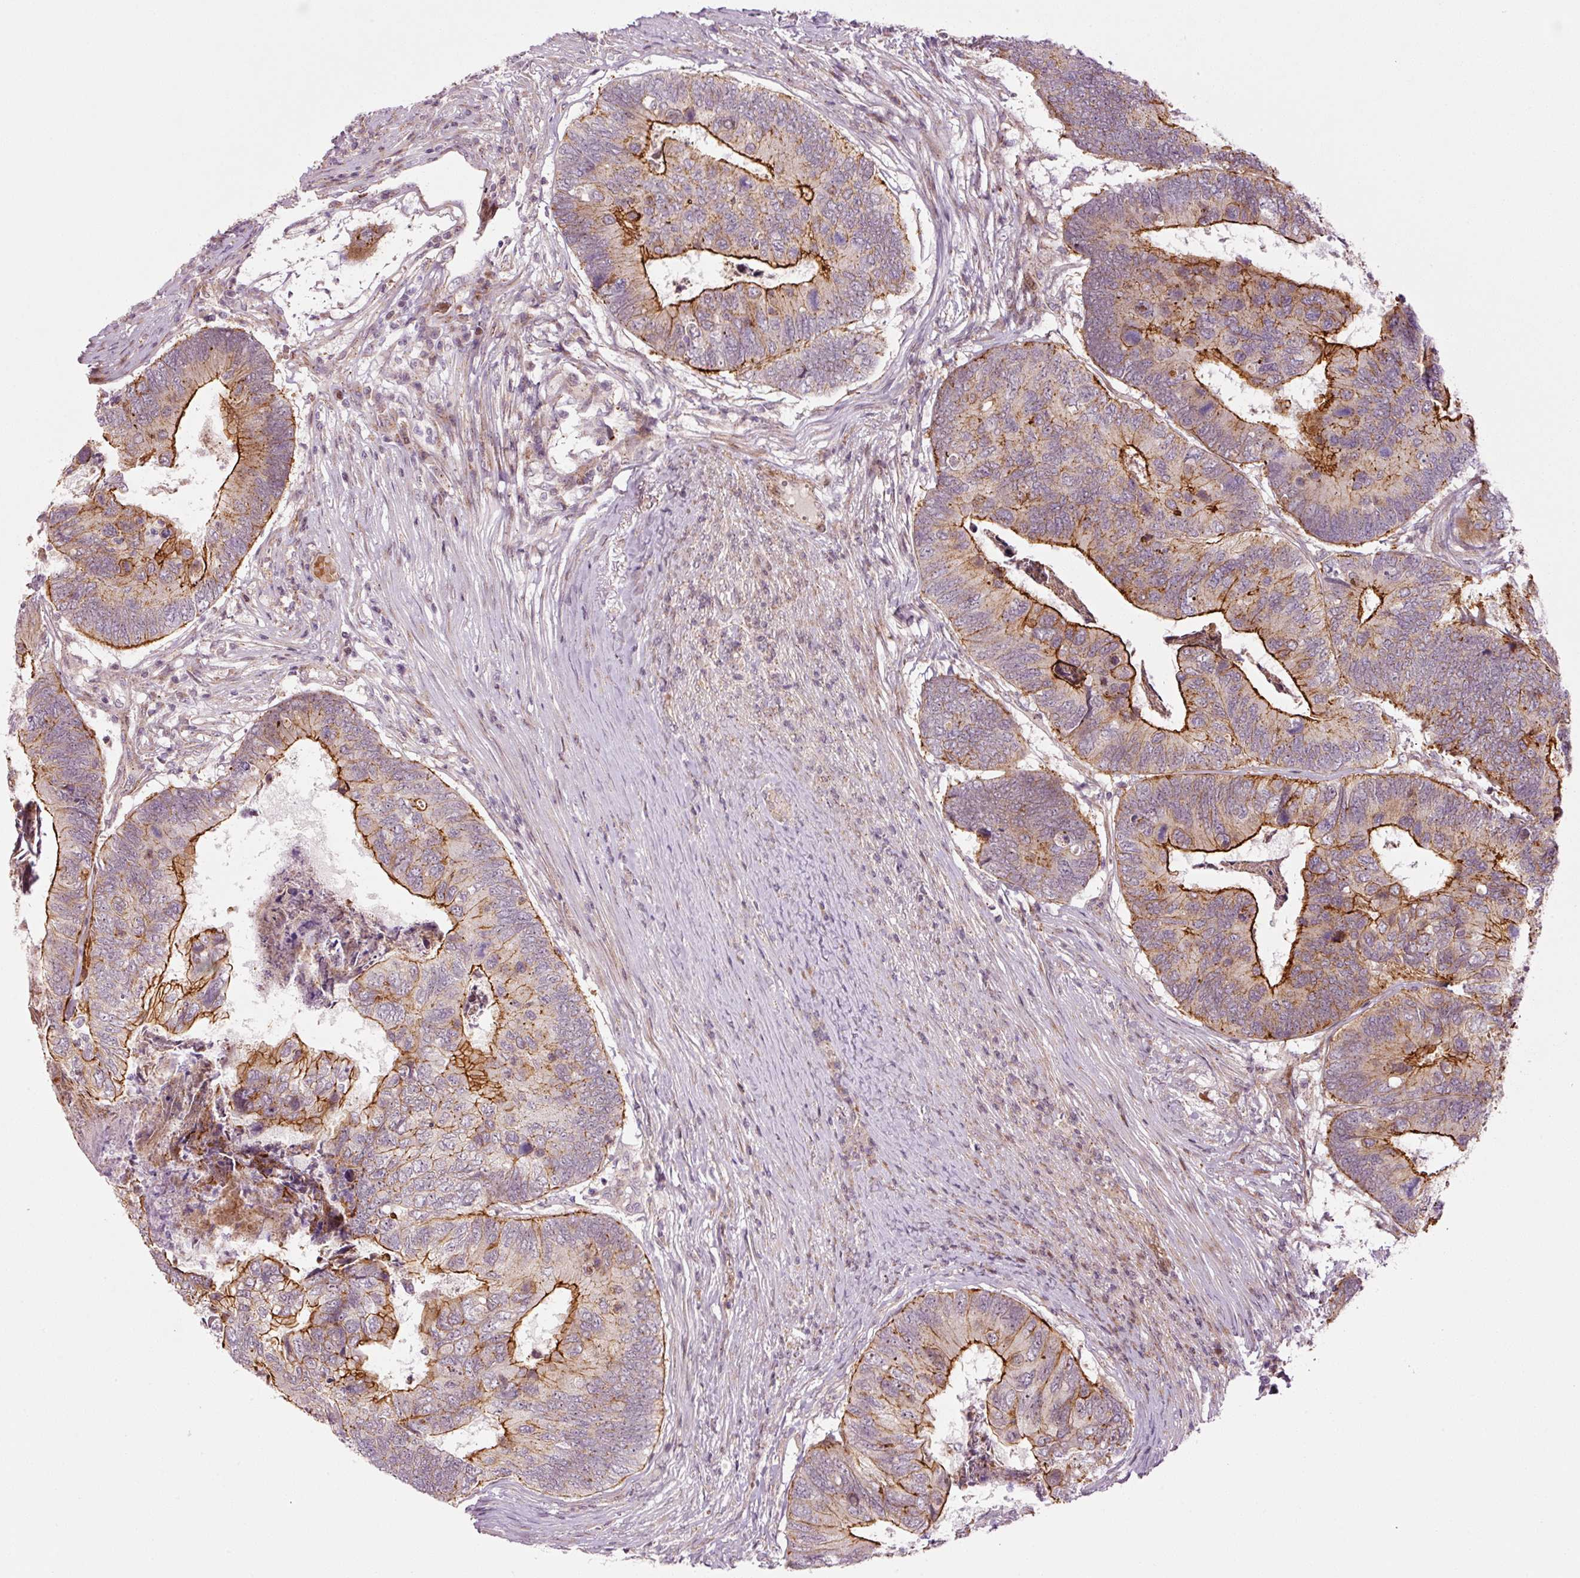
{"staining": {"intensity": "strong", "quantity": "25%-75%", "location": "cytoplasmic/membranous"}, "tissue": "colorectal cancer", "cell_type": "Tumor cells", "image_type": "cancer", "snomed": [{"axis": "morphology", "description": "Adenocarcinoma, NOS"}, {"axis": "topography", "description": "Colon"}], "caption": "Protein expression analysis of colorectal adenocarcinoma shows strong cytoplasmic/membranous positivity in about 25%-75% of tumor cells. (Stains: DAB (3,3'-diaminobenzidine) in brown, nuclei in blue, Microscopy: brightfield microscopy at high magnification).", "gene": "ANKRD20A1", "patient": {"sex": "female", "age": 67}}